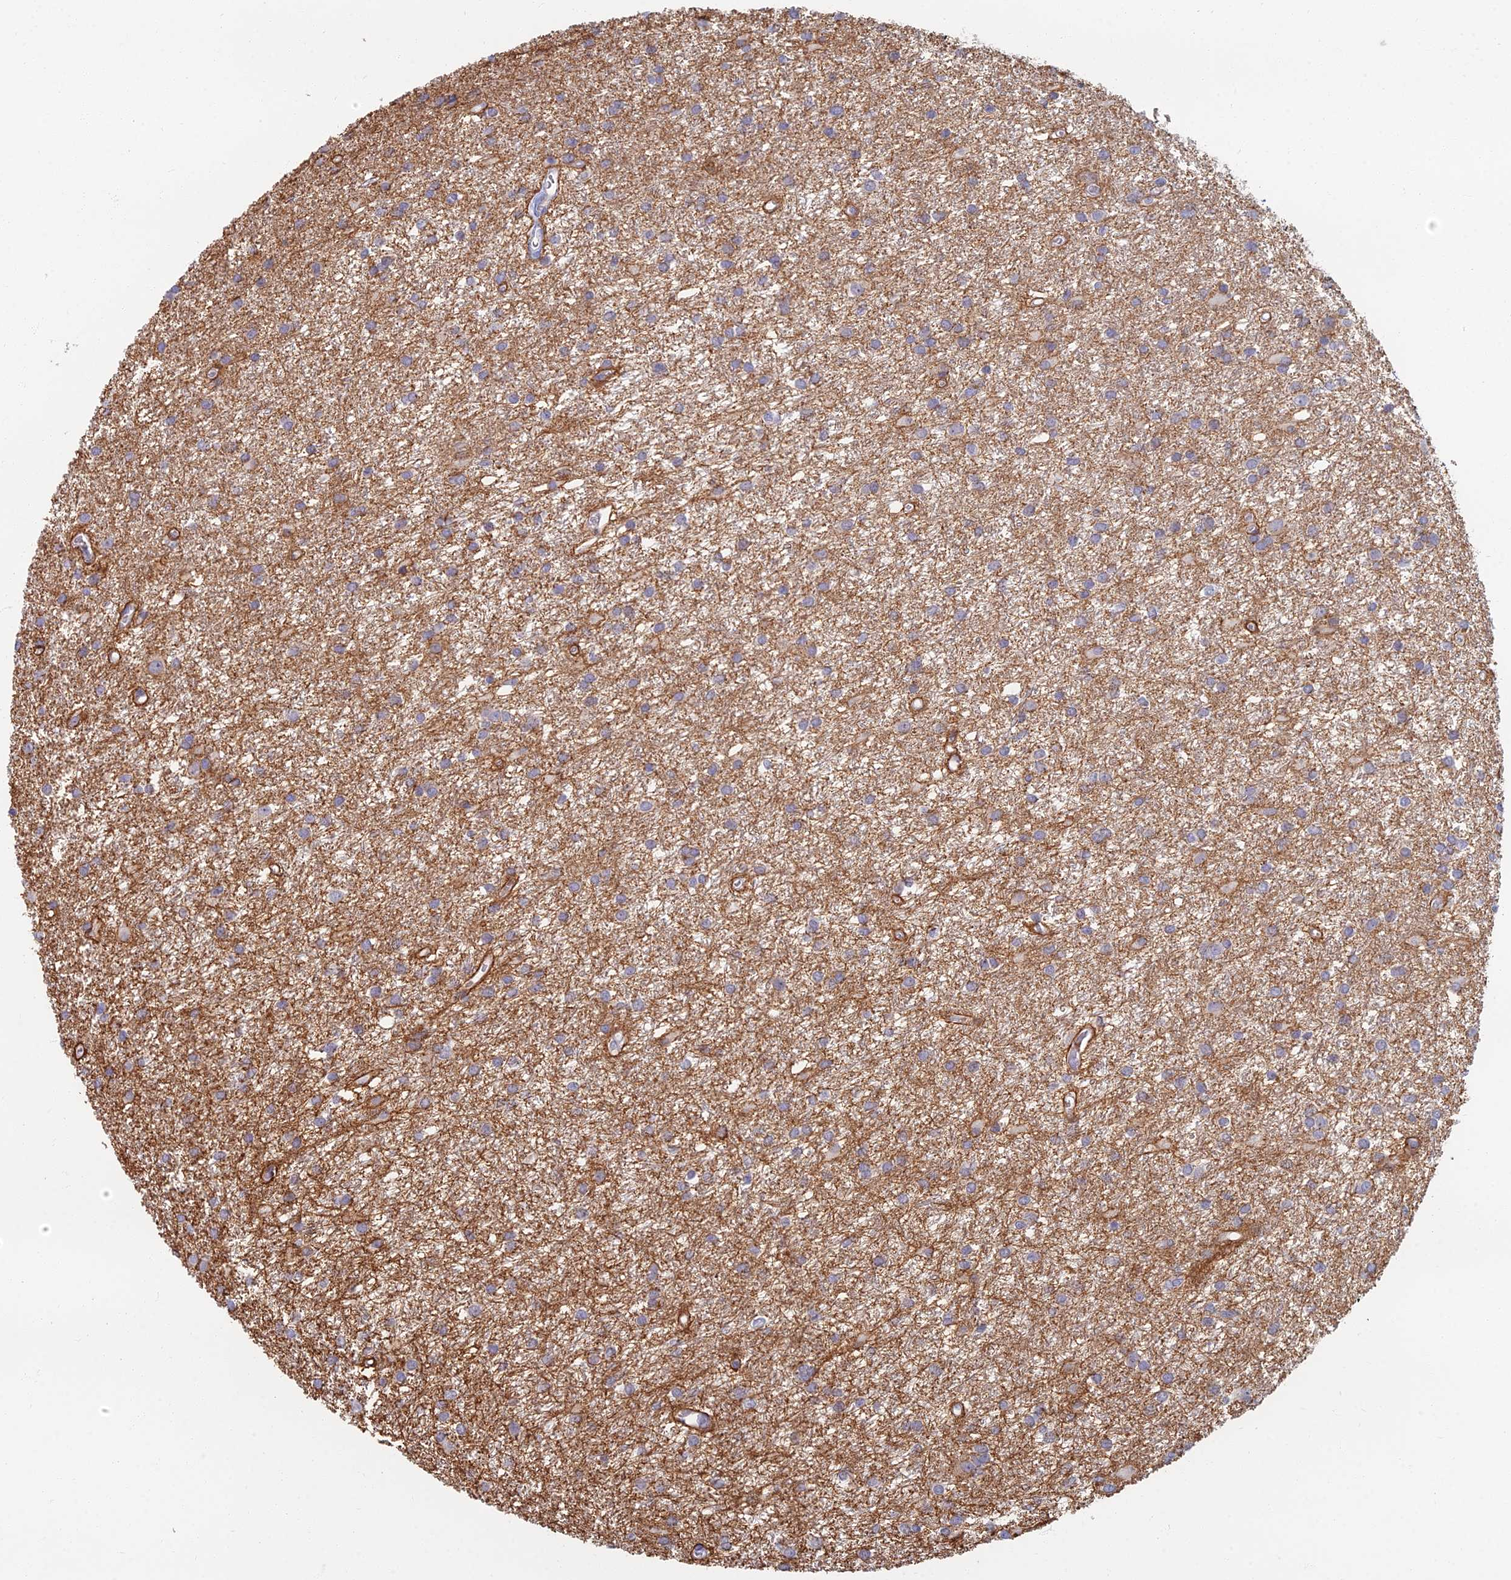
{"staining": {"intensity": "weak", "quantity": "25%-75%", "location": "cytoplasmic/membranous"}, "tissue": "glioma", "cell_type": "Tumor cells", "image_type": "cancer", "snomed": [{"axis": "morphology", "description": "Glioma, malignant, High grade"}, {"axis": "topography", "description": "Brain"}], "caption": "Human glioma stained with a brown dye demonstrates weak cytoplasmic/membranous positive staining in about 25%-75% of tumor cells.", "gene": "C15orf40", "patient": {"sex": "female", "age": 50}}